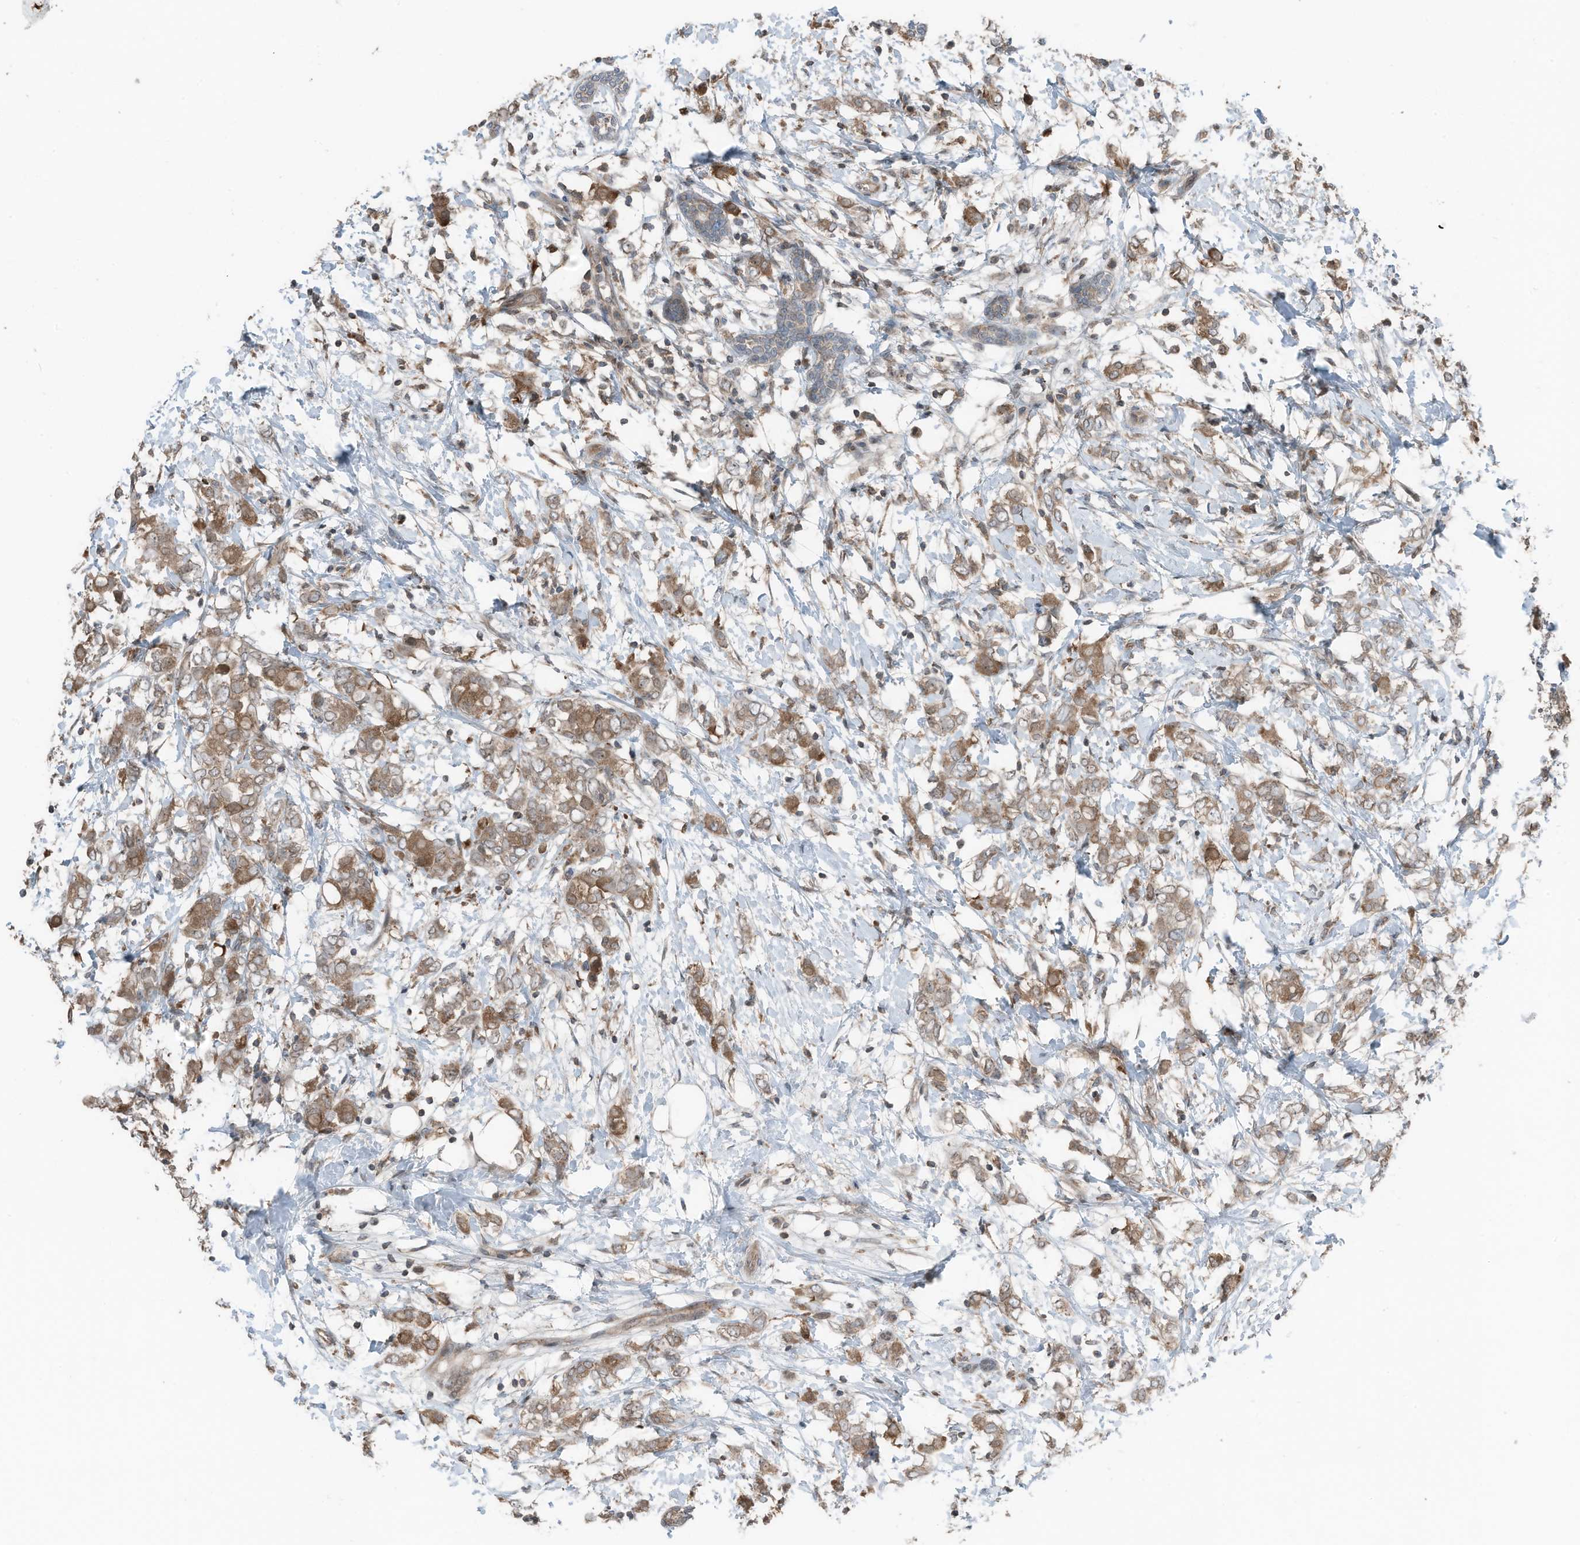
{"staining": {"intensity": "moderate", "quantity": ">75%", "location": "cytoplasmic/membranous"}, "tissue": "breast cancer", "cell_type": "Tumor cells", "image_type": "cancer", "snomed": [{"axis": "morphology", "description": "Normal tissue, NOS"}, {"axis": "morphology", "description": "Lobular carcinoma"}, {"axis": "topography", "description": "Breast"}], "caption": "Immunohistochemistry (IHC) micrograph of lobular carcinoma (breast) stained for a protein (brown), which reveals medium levels of moderate cytoplasmic/membranous positivity in approximately >75% of tumor cells.", "gene": "TXNDC9", "patient": {"sex": "female", "age": 47}}